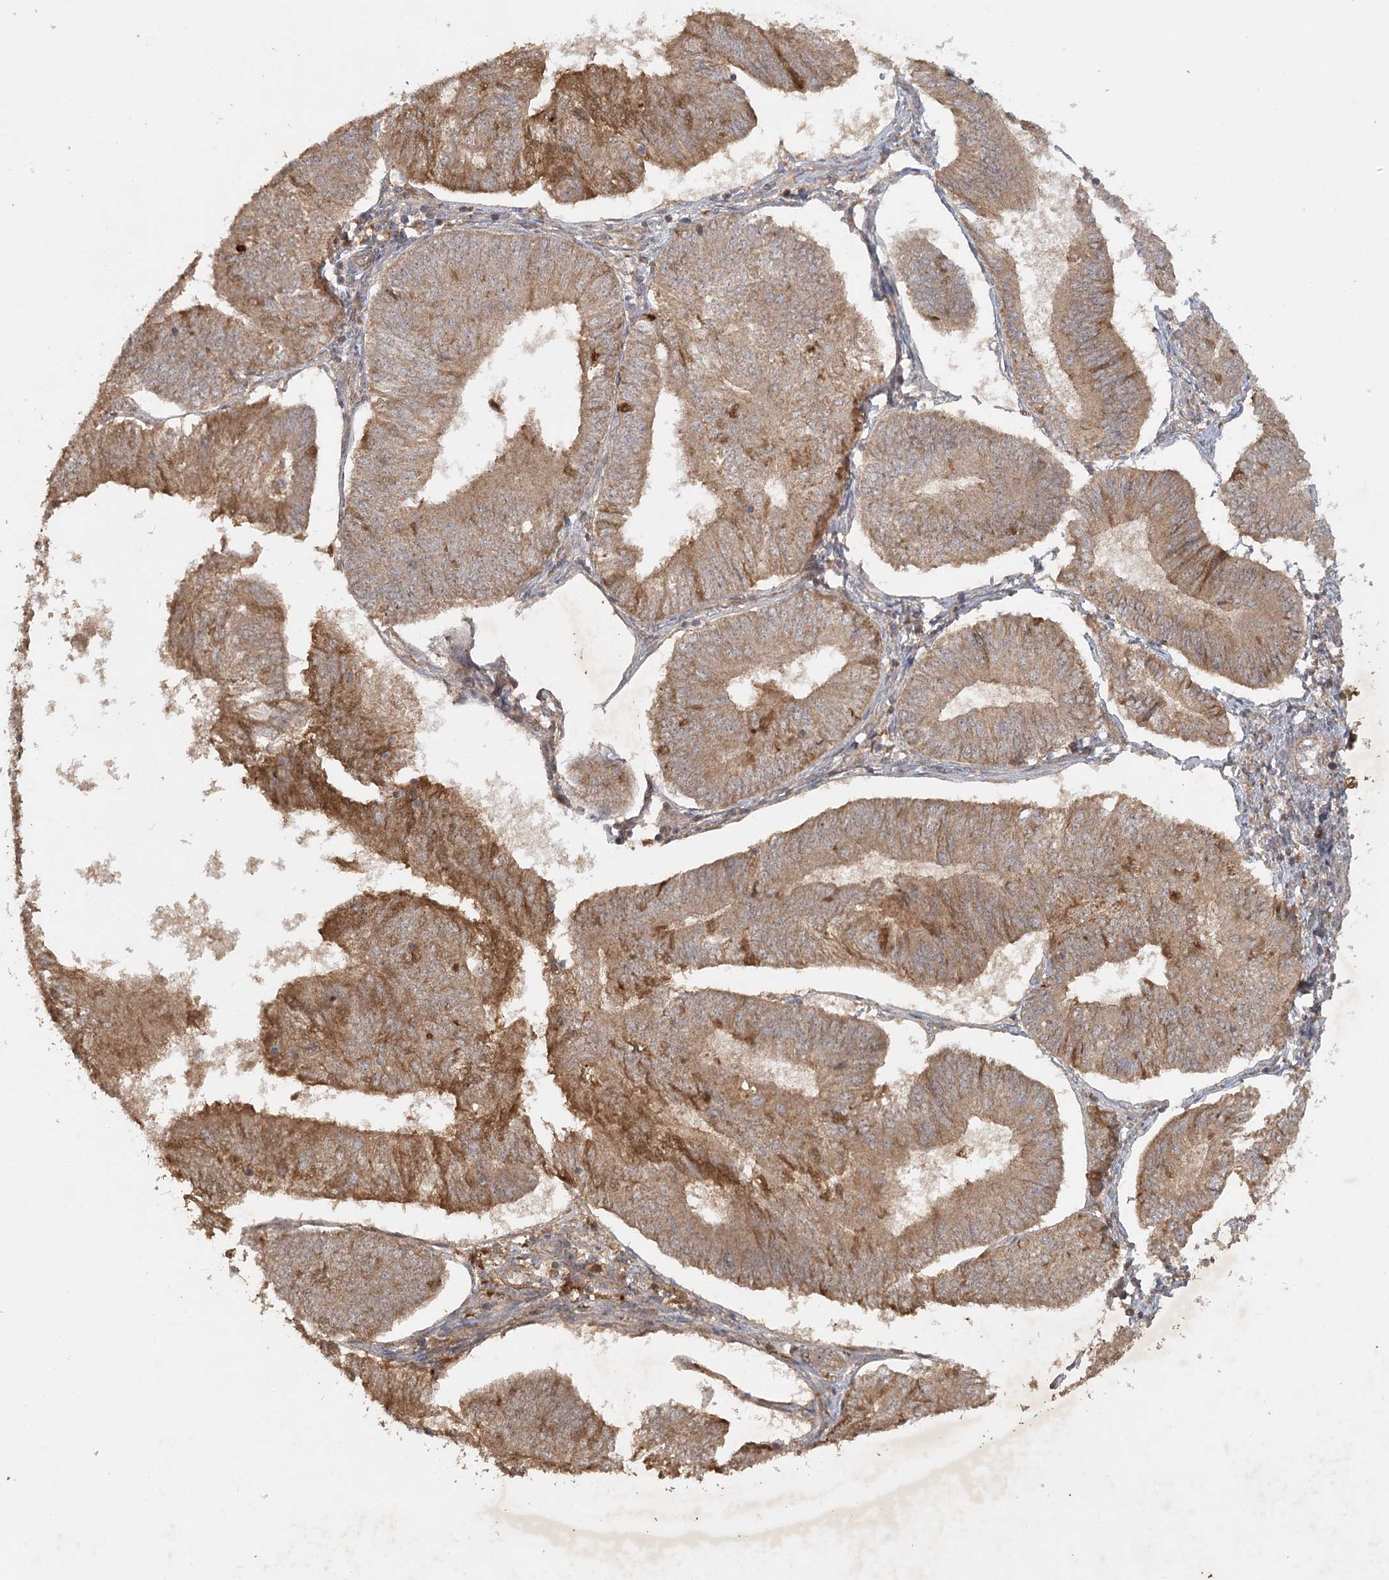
{"staining": {"intensity": "moderate", "quantity": ">75%", "location": "cytoplasmic/membranous"}, "tissue": "endometrial cancer", "cell_type": "Tumor cells", "image_type": "cancer", "snomed": [{"axis": "morphology", "description": "Adenocarcinoma, NOS"}, {"axis": "topography", "description": "Endometrium"}], "caption": "A brown stain labels moderate cytoplasmic/membranous expression of a protein in endometrial cancer (adenocarcinoma) tumor cells.", "gene": "ARL13A", "patient": {"sex": "female", "age": 58}}